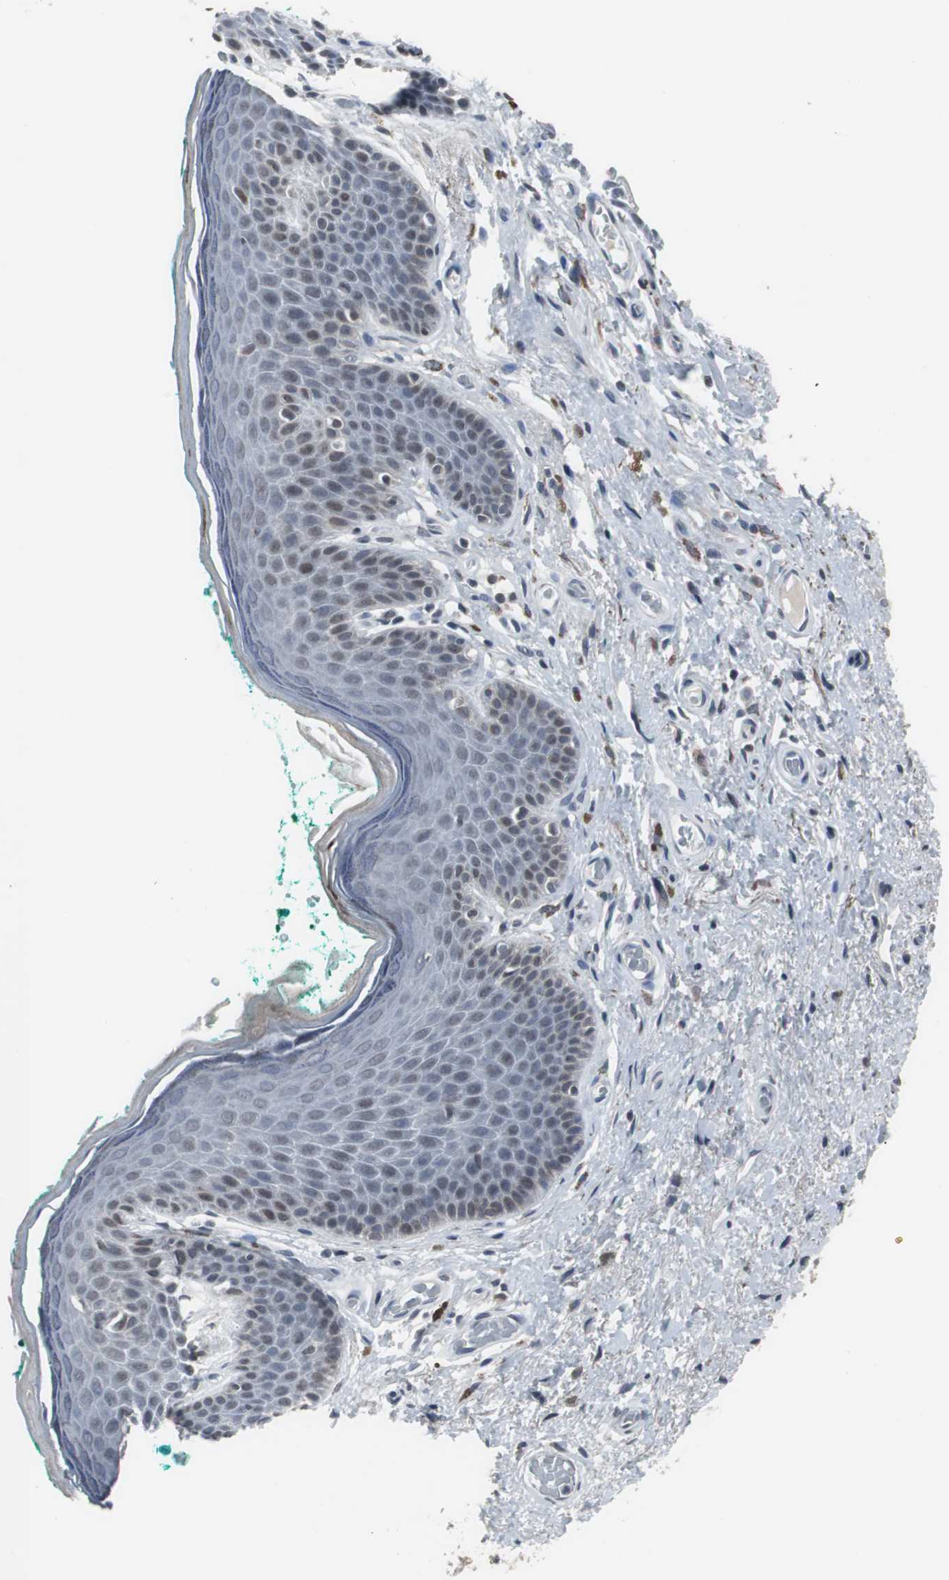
{"staining": {"intensity": "weak", "quantity": "25%-75%", "location": "nuclear"}, "tissue": "skin", "cell_type": "Epidermal cells", "image_type": "normal", "snomed": [{"axis": "morphology", "description": "Normal tissue, NOS"}, {"axis": "topography", "description": "Anal"}], "caption": "Skin stained with a brown dye demonstrates weak nuclear positive expression in approximately 25%-75% of epidermal cells.", "gene": "FOXP4", "patient": {"sex": "male", "age": 74}}